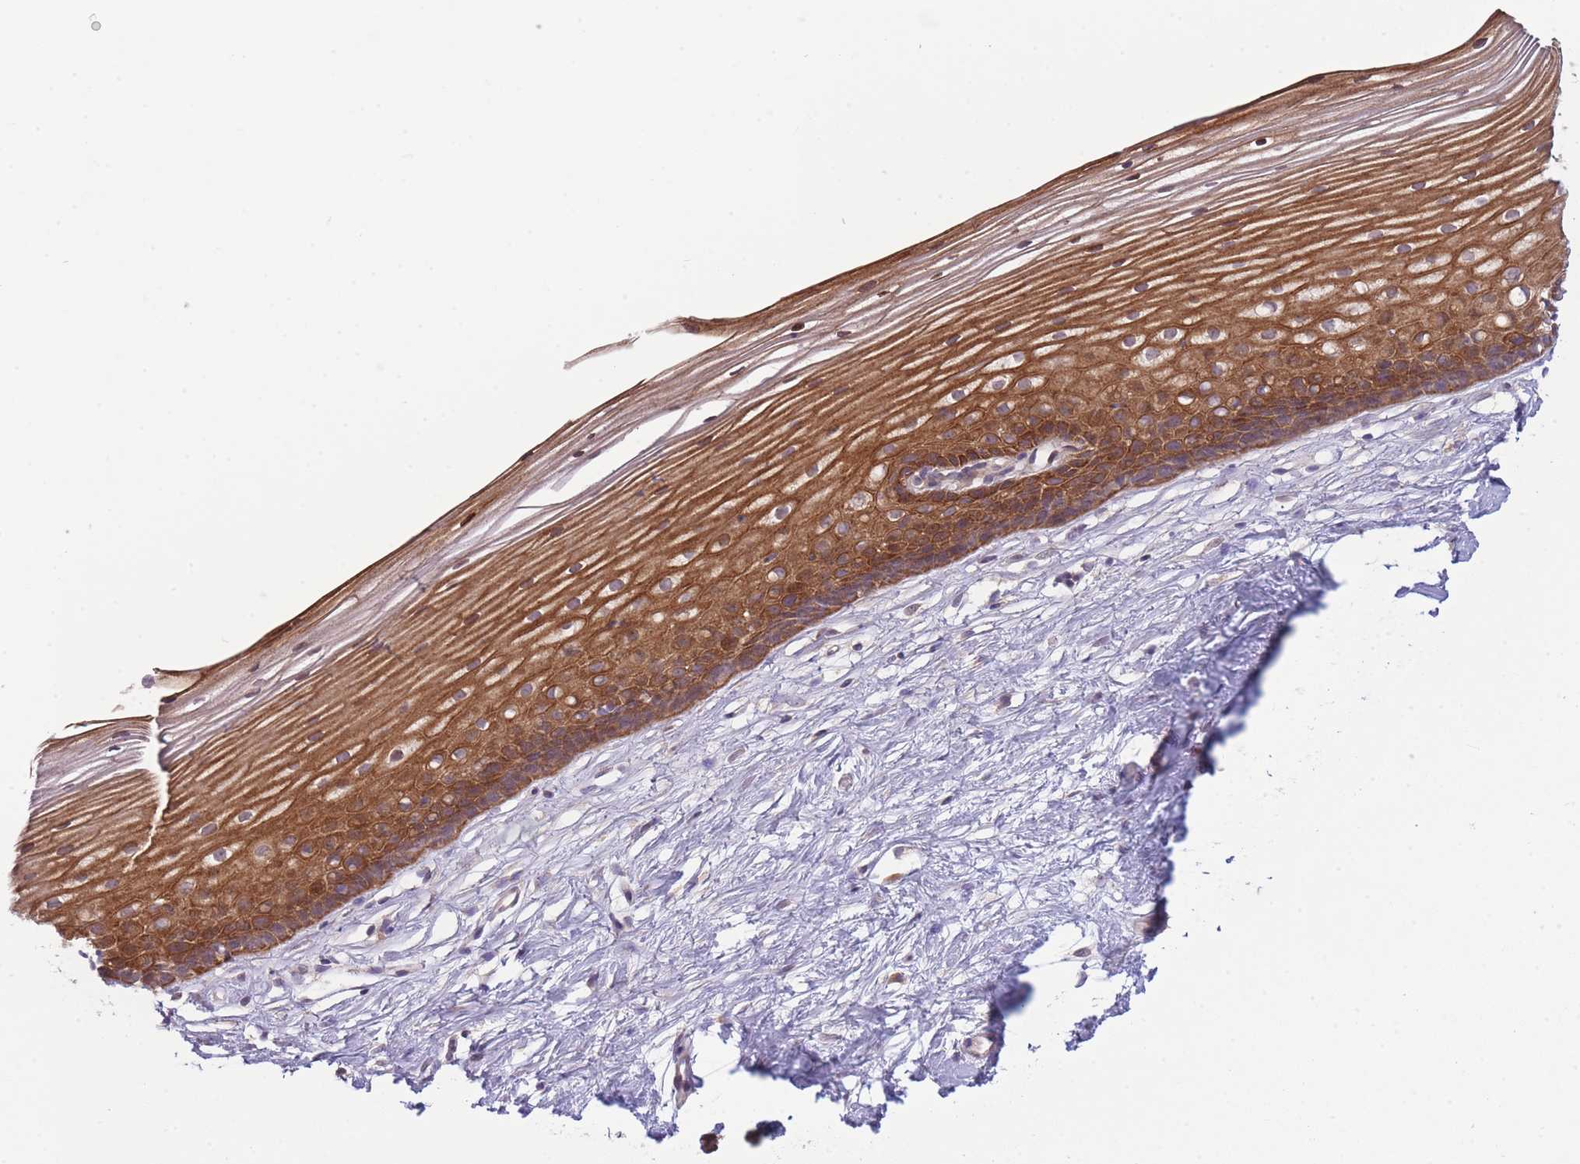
{"staining": {"intensity": "moderate", "quantity": "25%-75%", "location": "cytoplasmic/membranous"}, "tissue": "cervix", "cell_type": "Glandular cells", "image_type": "normal", "snomed": [{"axis": "morphology", "description": "Normal tissue, NOS"}, {"axis": "topography", "description": "Cervix"}], "caption": "Immunohistochemical staining of benign cervix demonstrates moderate cytoplasmic/membranous protein positivity in about 25%-75% of glandular cells. (DAB (3,3'-diaminobenzidine) IHC with brightfield microscopy, high magnification).", "gene": "PFDN6", "patient": {"sex": "female", "age": 40}}